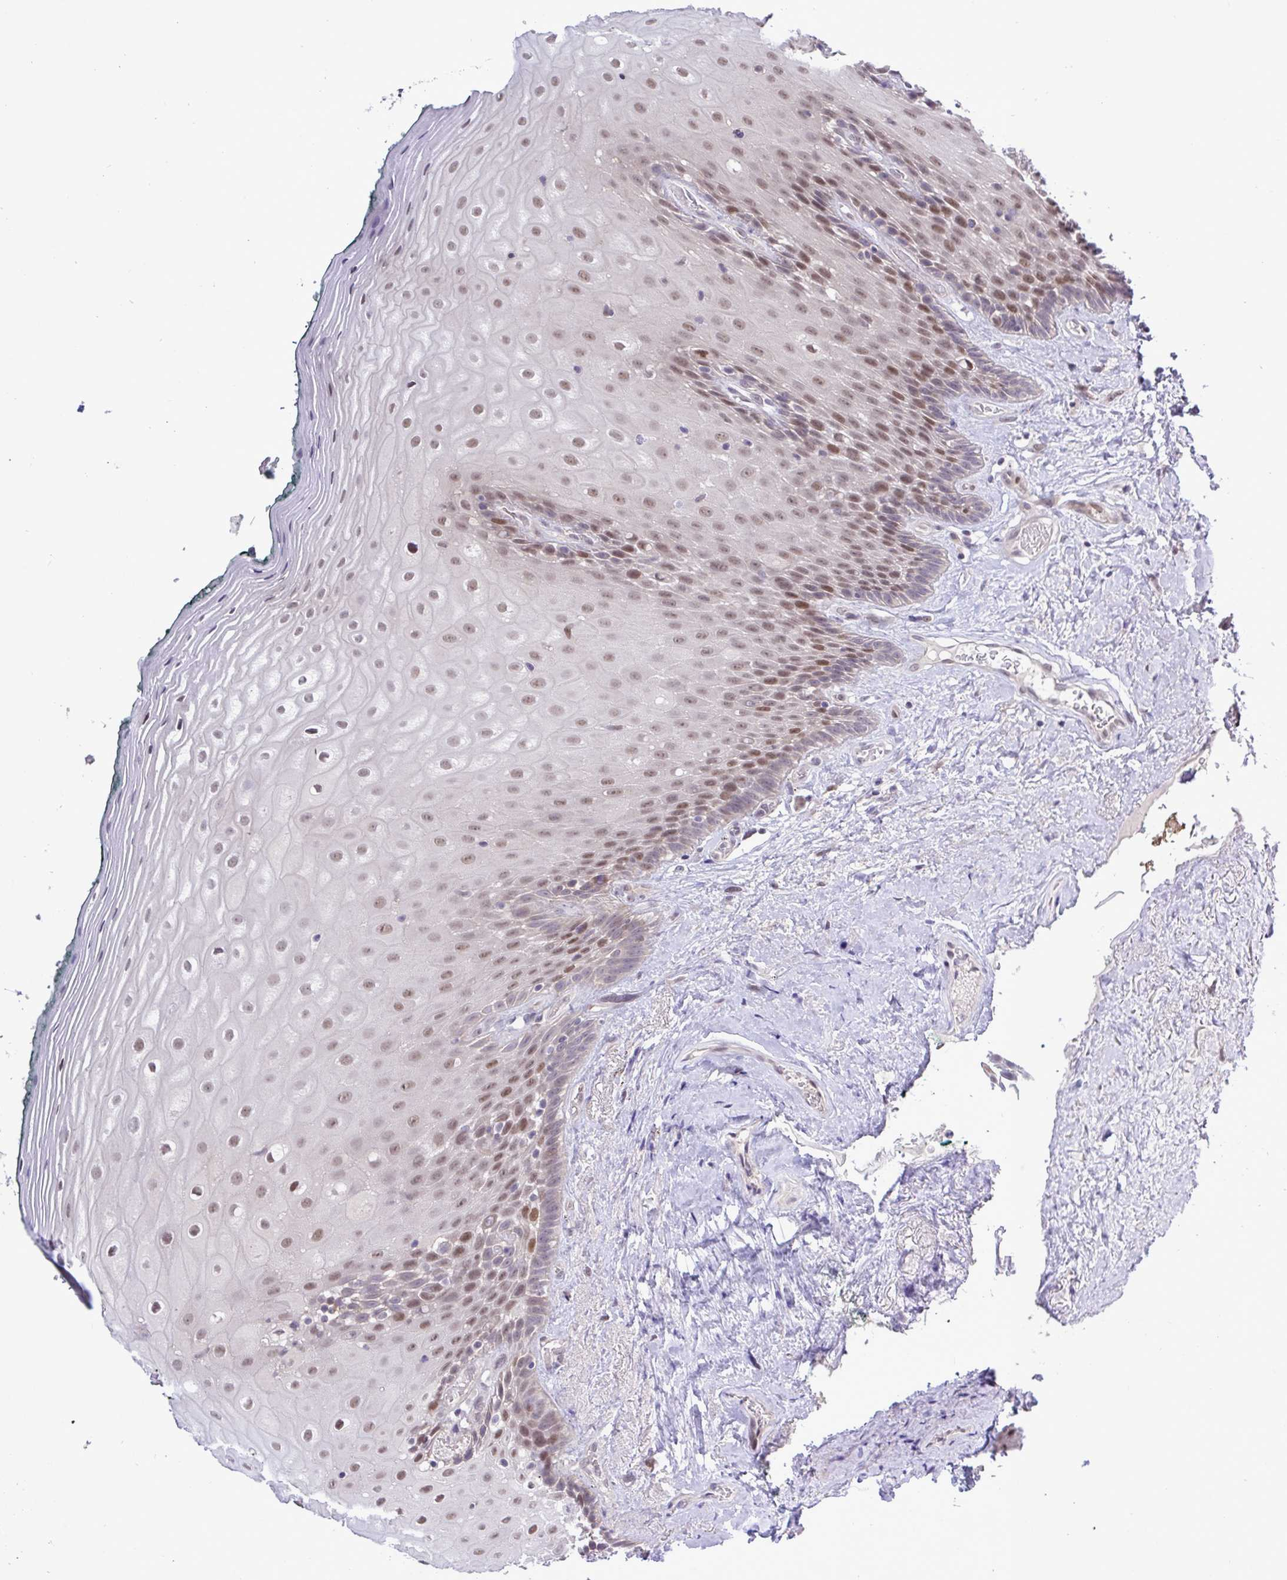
{"staining": {"intensity": "moderate", "quantity": "25%-75%", "location": "nuclear"}, "tissue": "oral mucosa", "cell_type": "Squamous epithelial cells", "image_type": "normal", "snomed": [{"axis": "morphology", "description": "Normal tissue, NOS"}, {"axis": "morphology", "description": "Squamous cell carcinoma, NOS"}, {"axis": "topography", "description": "Oral tissue"}, {"axis": "topography", "description": "Head-Neck"}], "caption": "Unremarkable oral mucosa exhibits moderate nuclear positivity in about 25%-75% of squamous epithelial cells.", "gene": "ZNF444", "patient": {"sex": "male", "age": 64}}